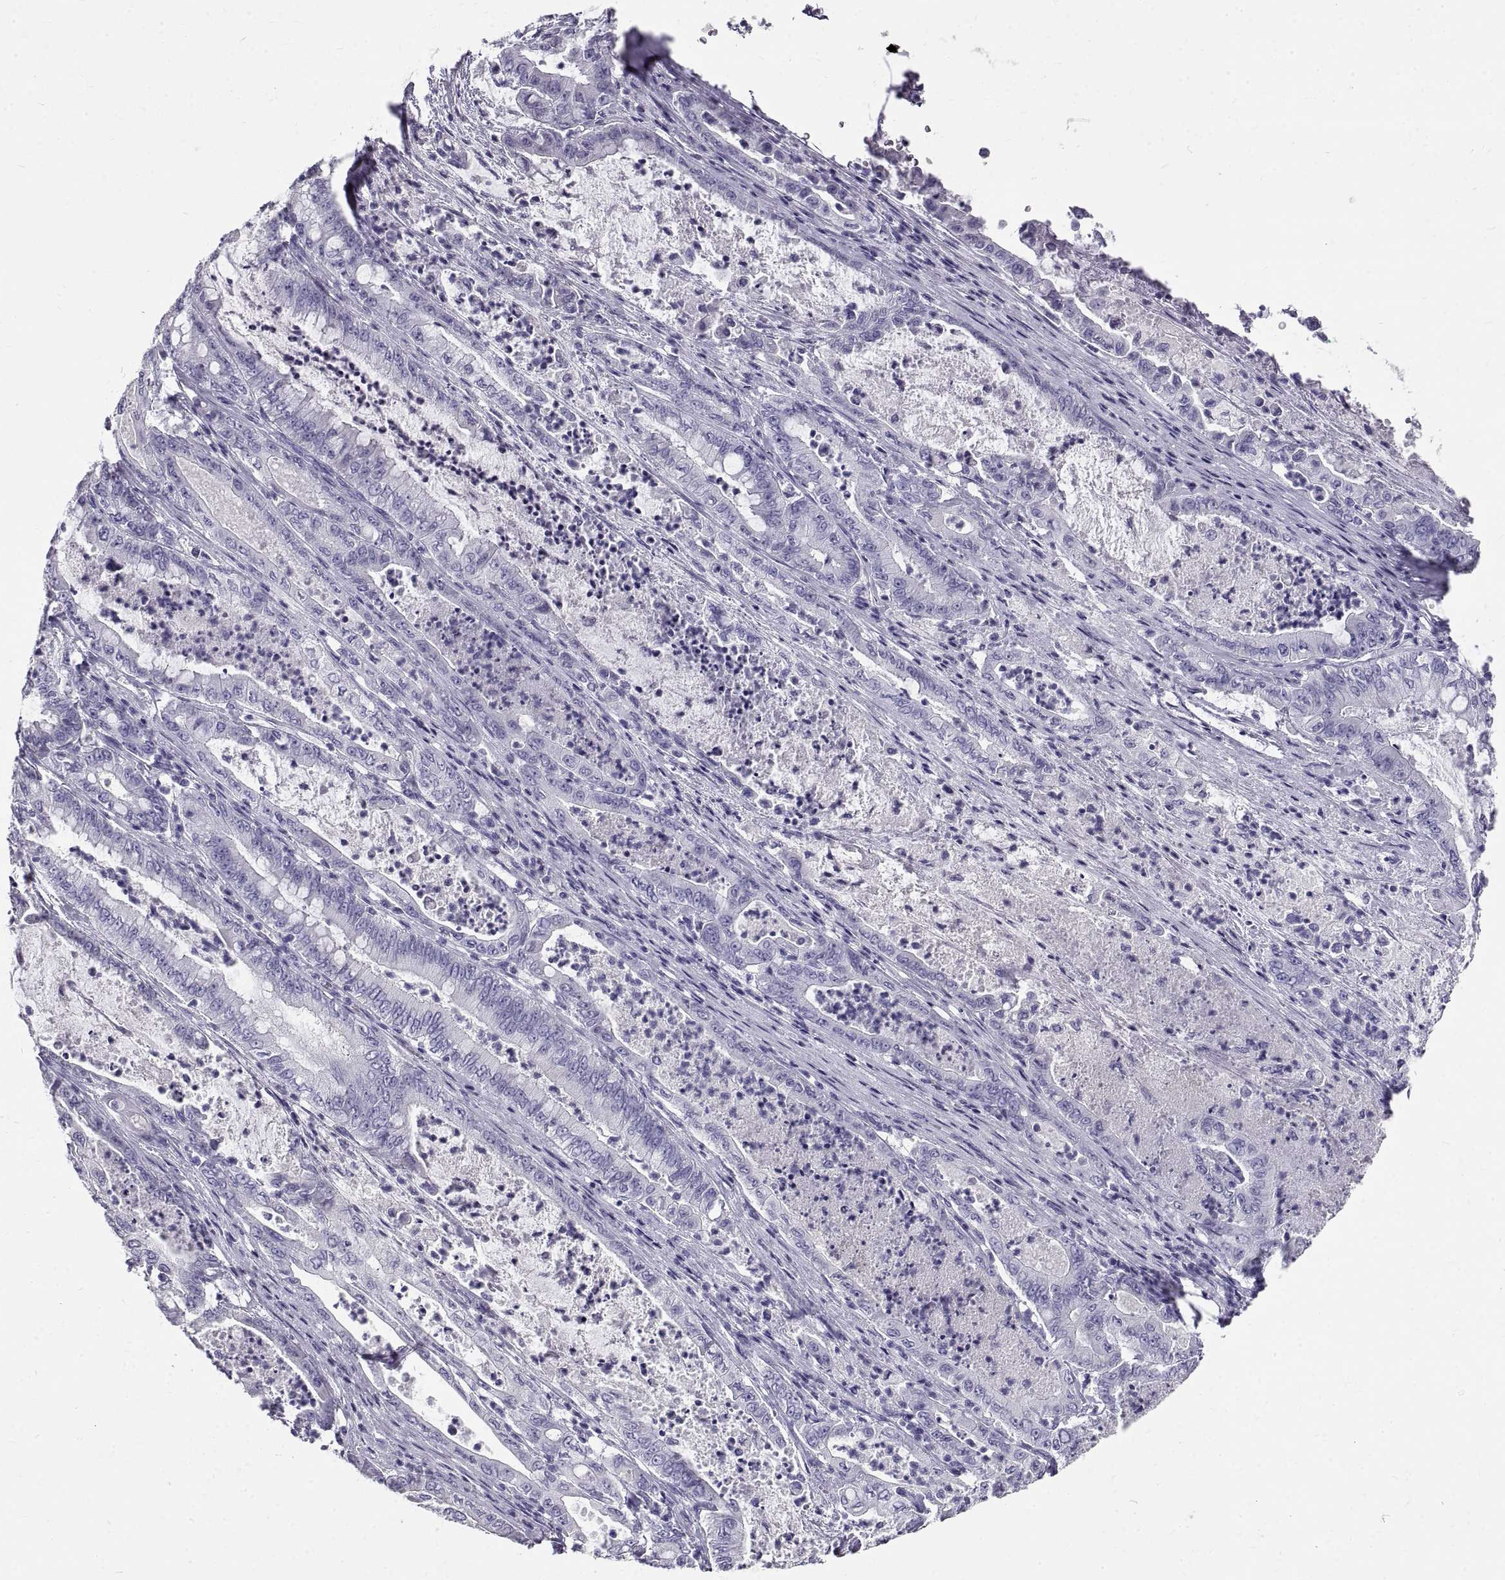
{"staining": {"intensity": "negative", "quantity": "none", "location": "none"}, "tissue": "pancreatic cancer", "cell_type": "Tumor cells", "image_type": "cancer", "snomed": [{"axis": "morphology", "description": "Adenocarcinoma, NOS"}, {"axis": "topography", "description": "Pancreas"}], "caption": "Immunohistochemical staining of adenocarcinoma (pancreatic) displays no significant positivity in tumor cells. (Brightfield microscopy of DAB (3,3'-diaminobenzidine) immunohistochemistry at high magnification).", "gene": "GNG12", "patient": {"sex": "male", "age": 71}}